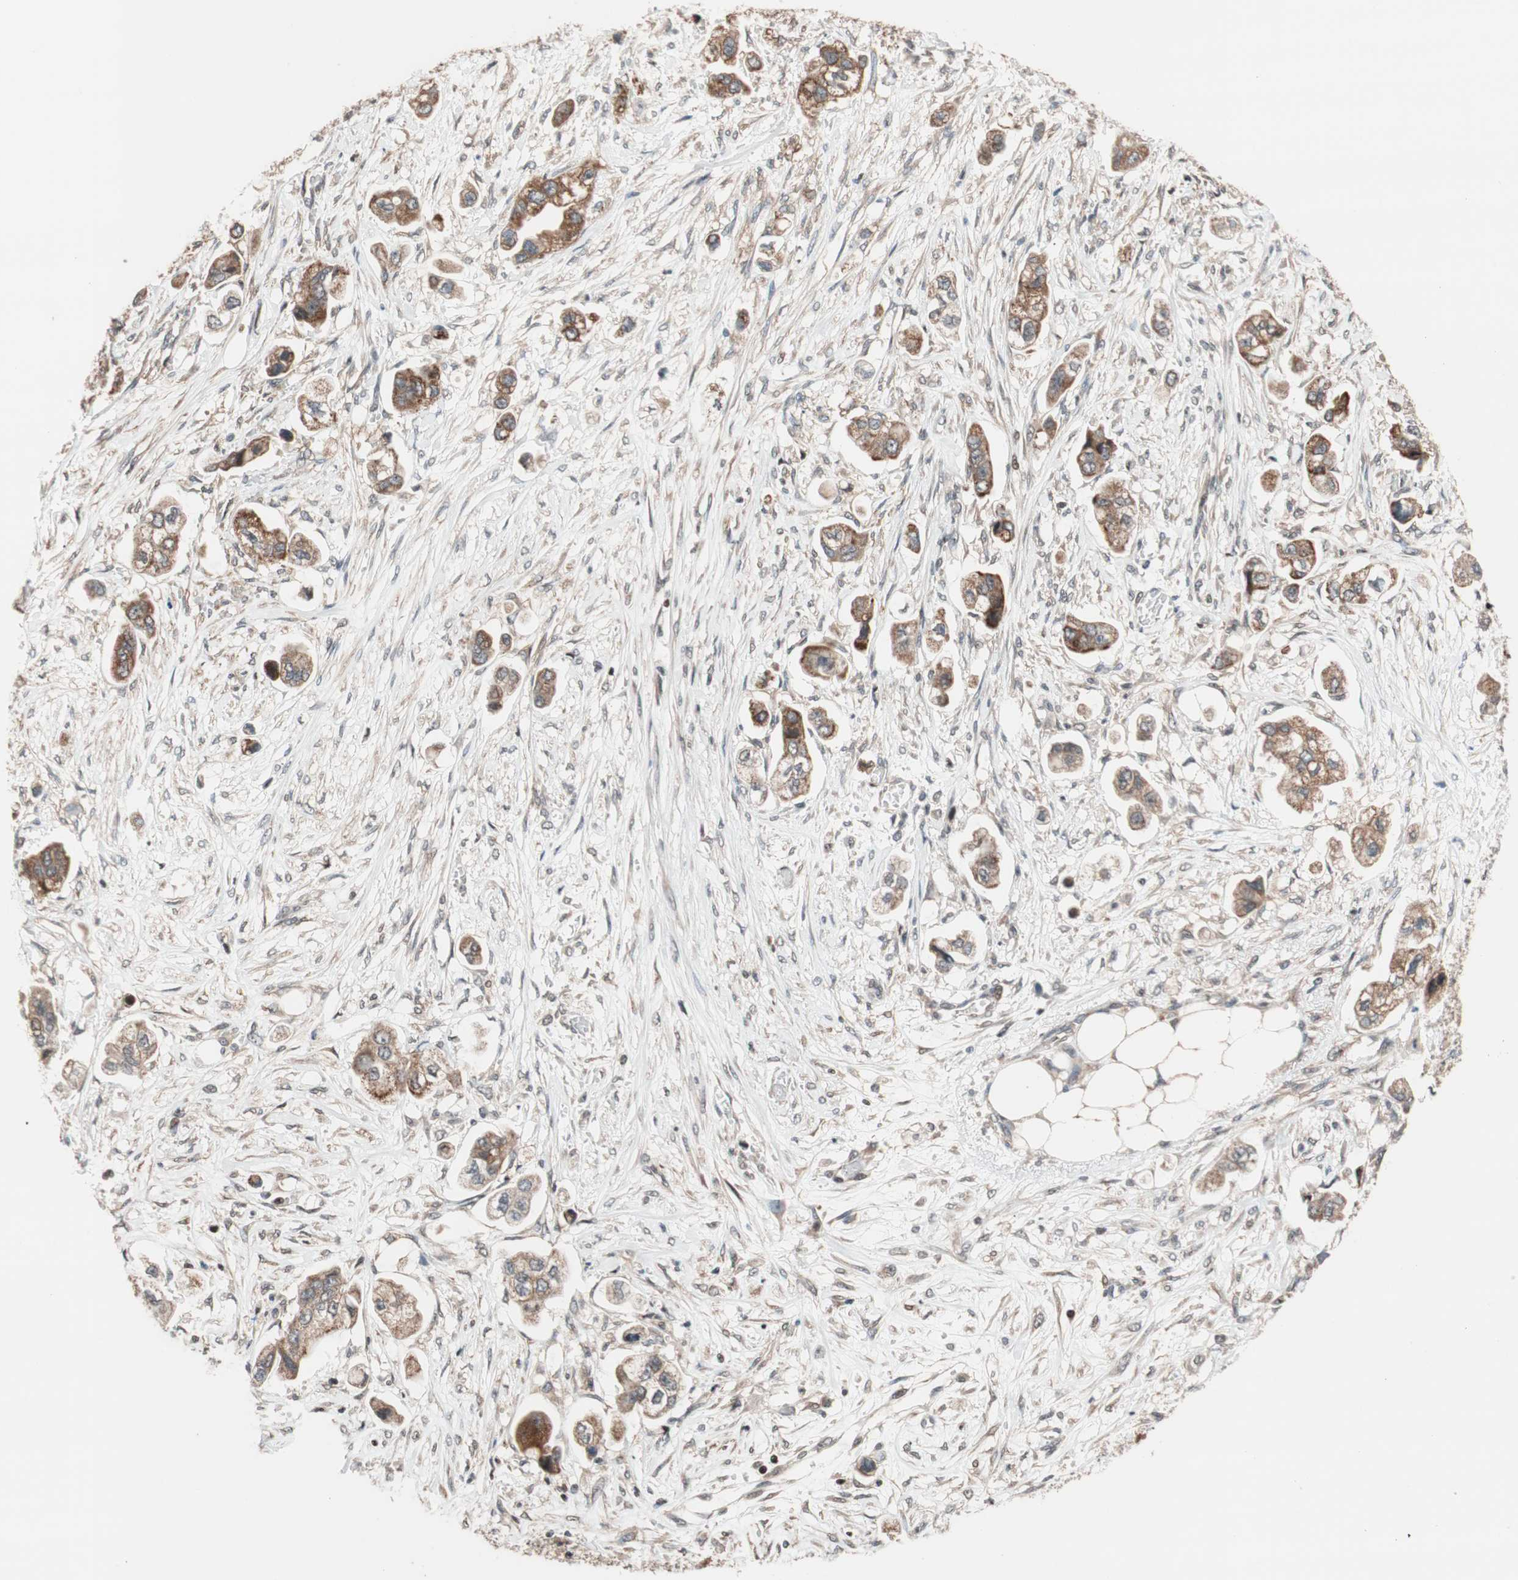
{"staining": {"intensity": "moderate", "quantity": ">75%", "location": "cytoplasmic/membranous"}, "tissue": "stomach cancer", "cell_type": "Tumor cells", "image_type": "cancer", "snomed": [{"axis": "morphology", "description": "Adenocarcinoma, NOS"}, {"axis": "topography", "description": "Stomach"}], "caption": "Stomach cancer tissue reveals moderate cytoplasmic/membranous expression in approximately >75% of tumor cells The staining is performed using DAB brown chromogen to label protein expression. The nuclei are counter-stained blue using hematoxylin.", "gene": "HECW1", "patient": {"sex": "male", "age": 62}}